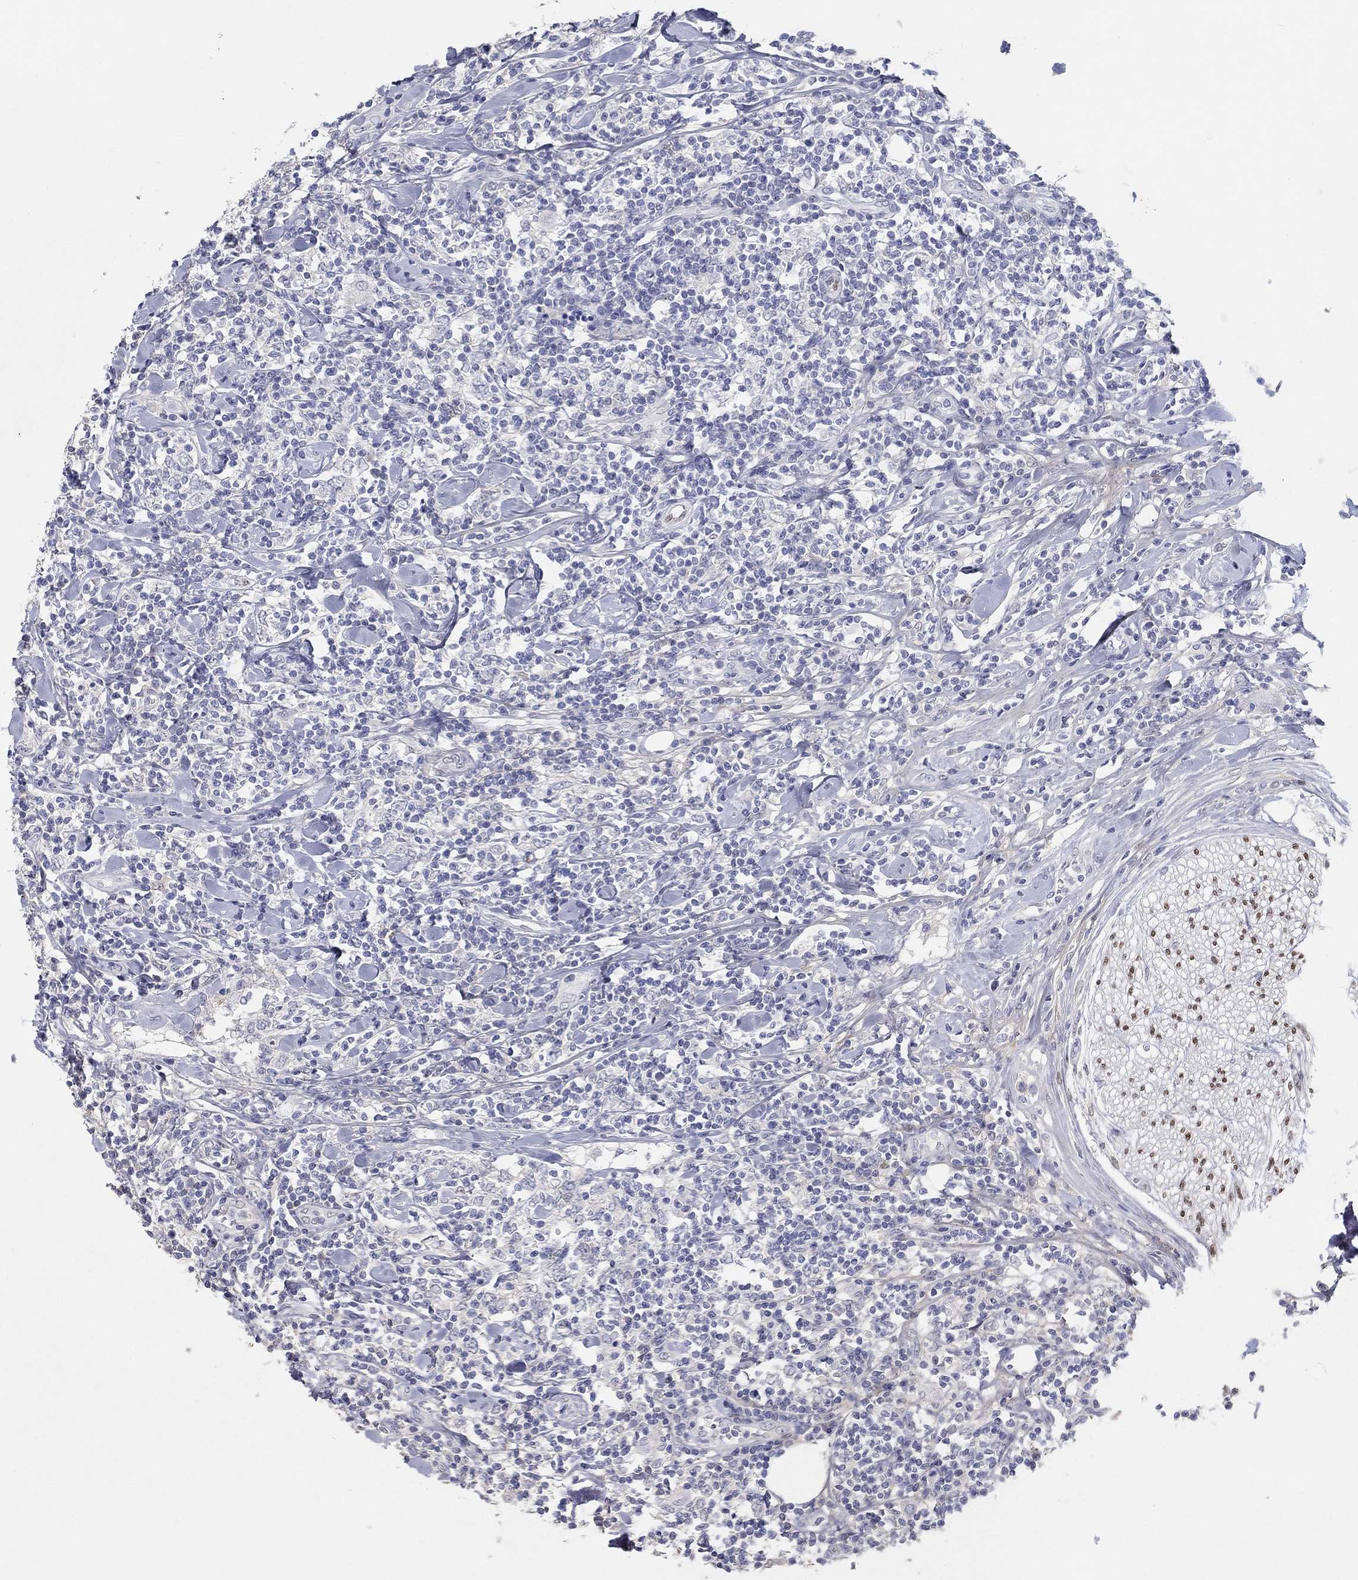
{"staining": {"intensity": "negative", "quantity": "none", "location": "none"}, "tissue": "lymphoma", "cell_type": "Tumor cells", "image_type": "cancer", "snomed": [{"axis": "morphology", "description": "Malignant lymphoma, non-Hodgkin's type, High grade"}, {"axis": "topography", "description": "Lymph node"}], "caption": "Immunohistochemical staining of human lymphoma reveals no significant positivity in tumor cells.", "gene": "FGF2", "patient": {"sex": "female", "age": 84}}